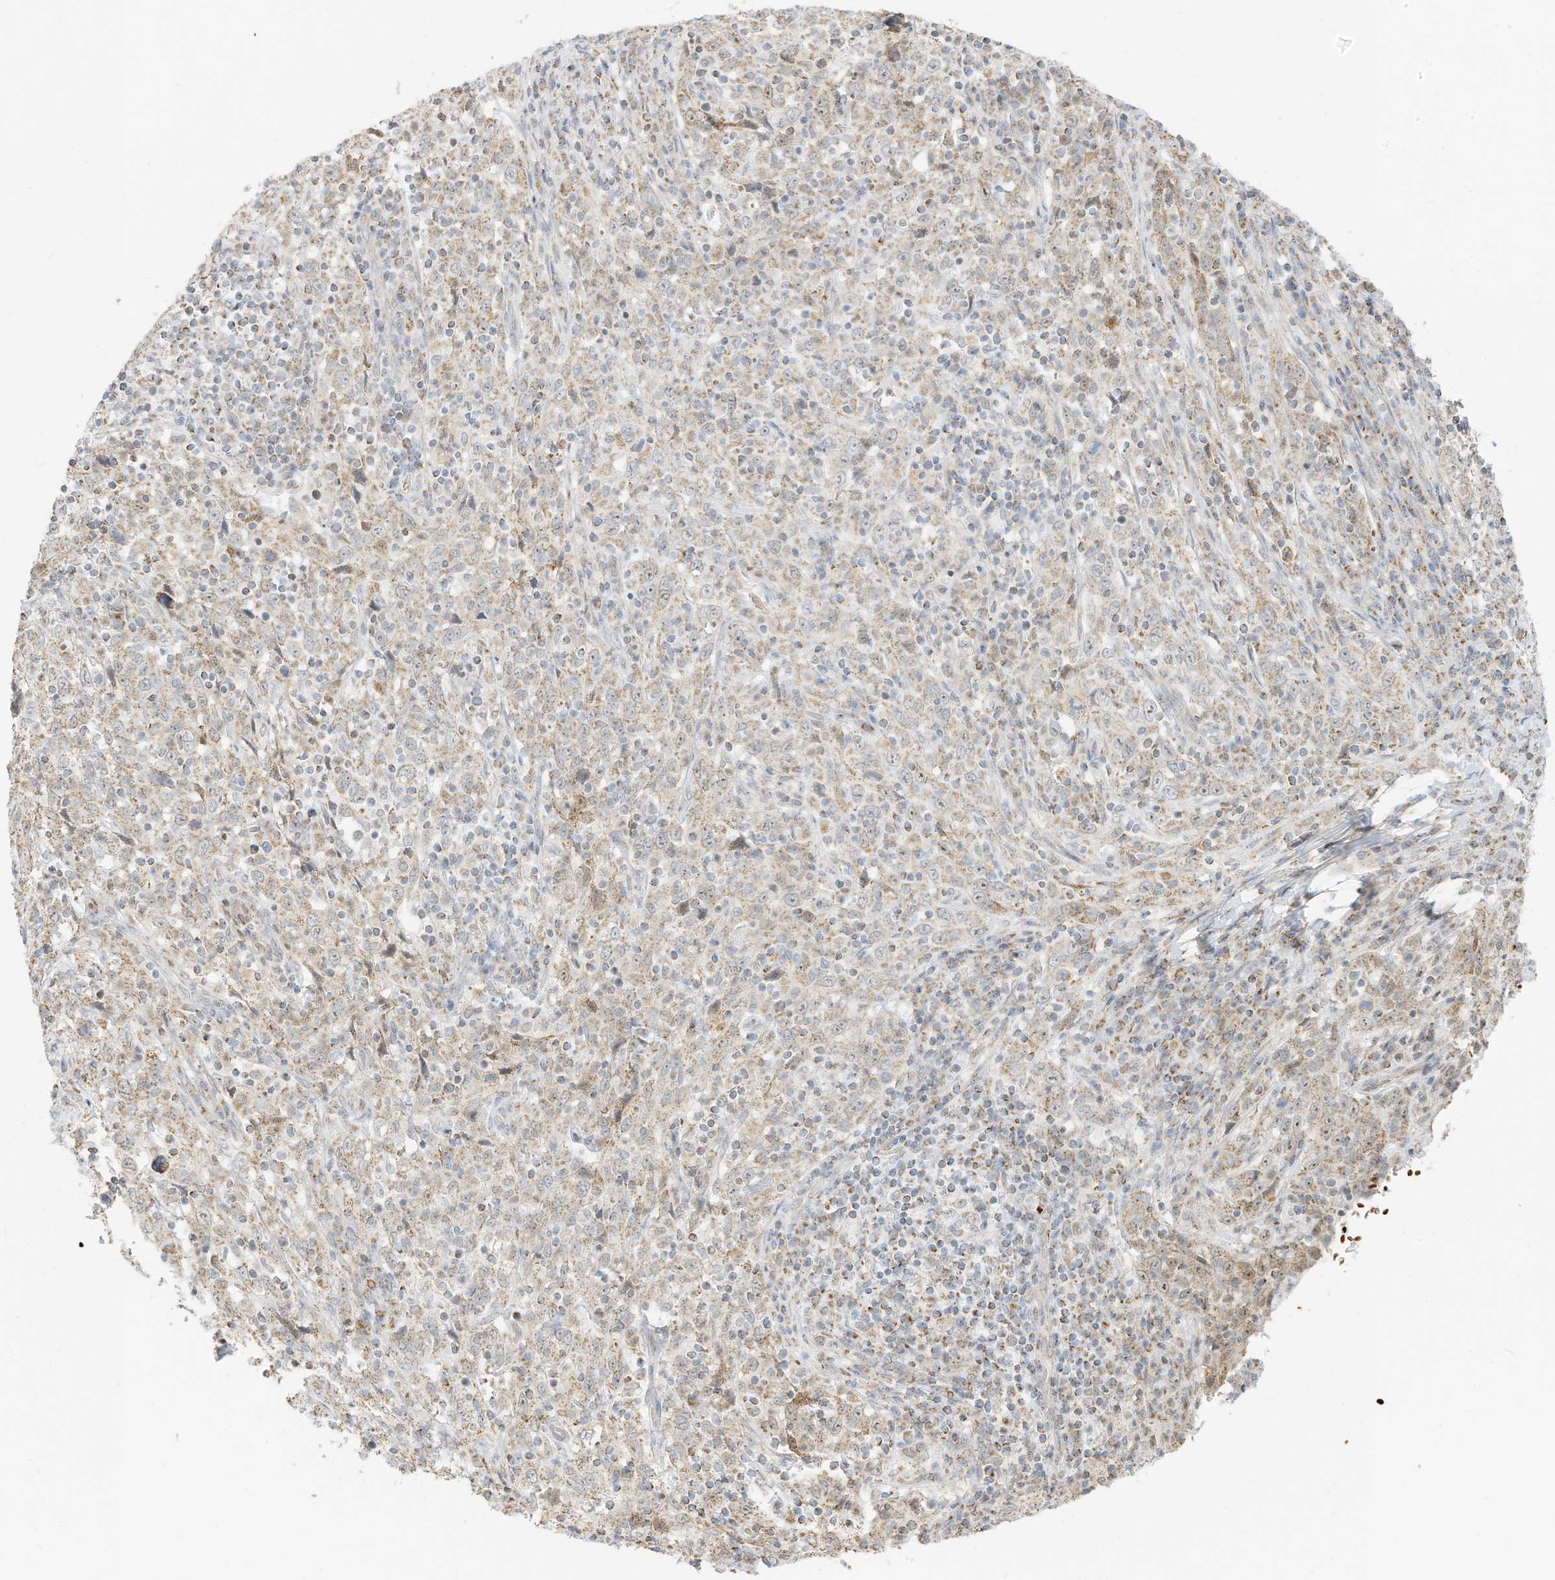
{"staining": {"intensity": "weak", "quantity": ">75%", "location": "cytoplasmic/membranous"}, "tissue": "cervical cancer", "cell_type": "Tumor cells", "image_type": "cancer", "snomed": [{"axis": "morphology", "description": "Squamous cell carcinoma, NOS"}, {"axis": "topography", "description": "Cervix"}], "caption": "Cervical squamous cell carcinoma tissue exhibits weak cytoplasmic/membranous expression in about >75% of tumor cells", "gene": "MTUS2", "patient": {"sex": "female", "age": 46}}